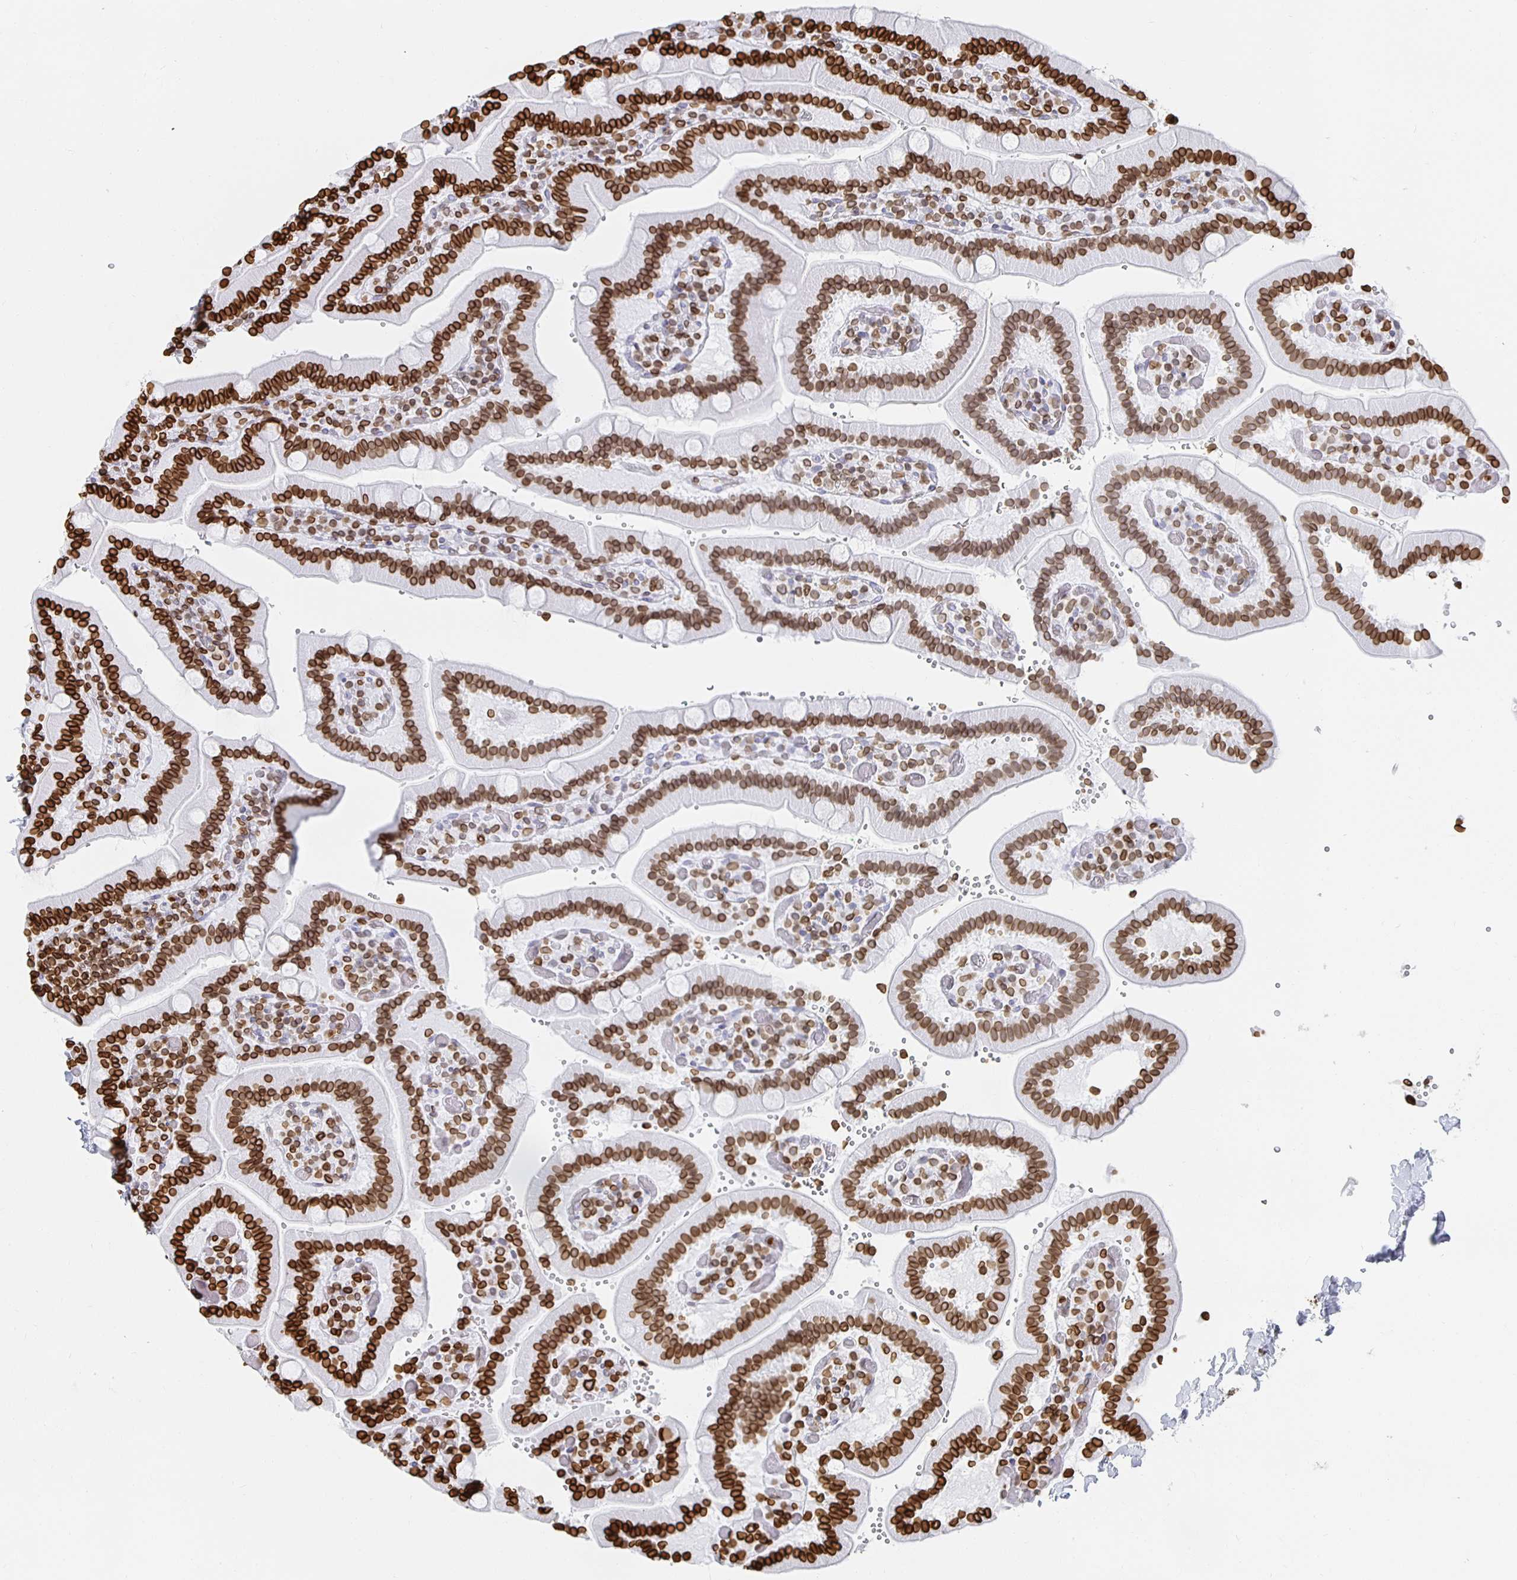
{"staining": {"intensity": "strong", "quantity": "25%-75%", "location": "cytoplasmic/membranous,nuclear"}, "tissue": "duodenum", "cell_type": "Glandular cells", "image_type": "normal", "snomed": [{"axis": "morphology", "description": "Normal tissue, NOS"}, {"axis": "topography", "description": "Duodenum"}], "caption": "About 25%-75% of glandular cells in normal human duodenum exhibit strong cytoplasmic/membranous,nuclear protein expression as visualized by brown immunohistochemical staining.", "gene": "LMNB1", "patient": {"sex": "female", "age": 62}}